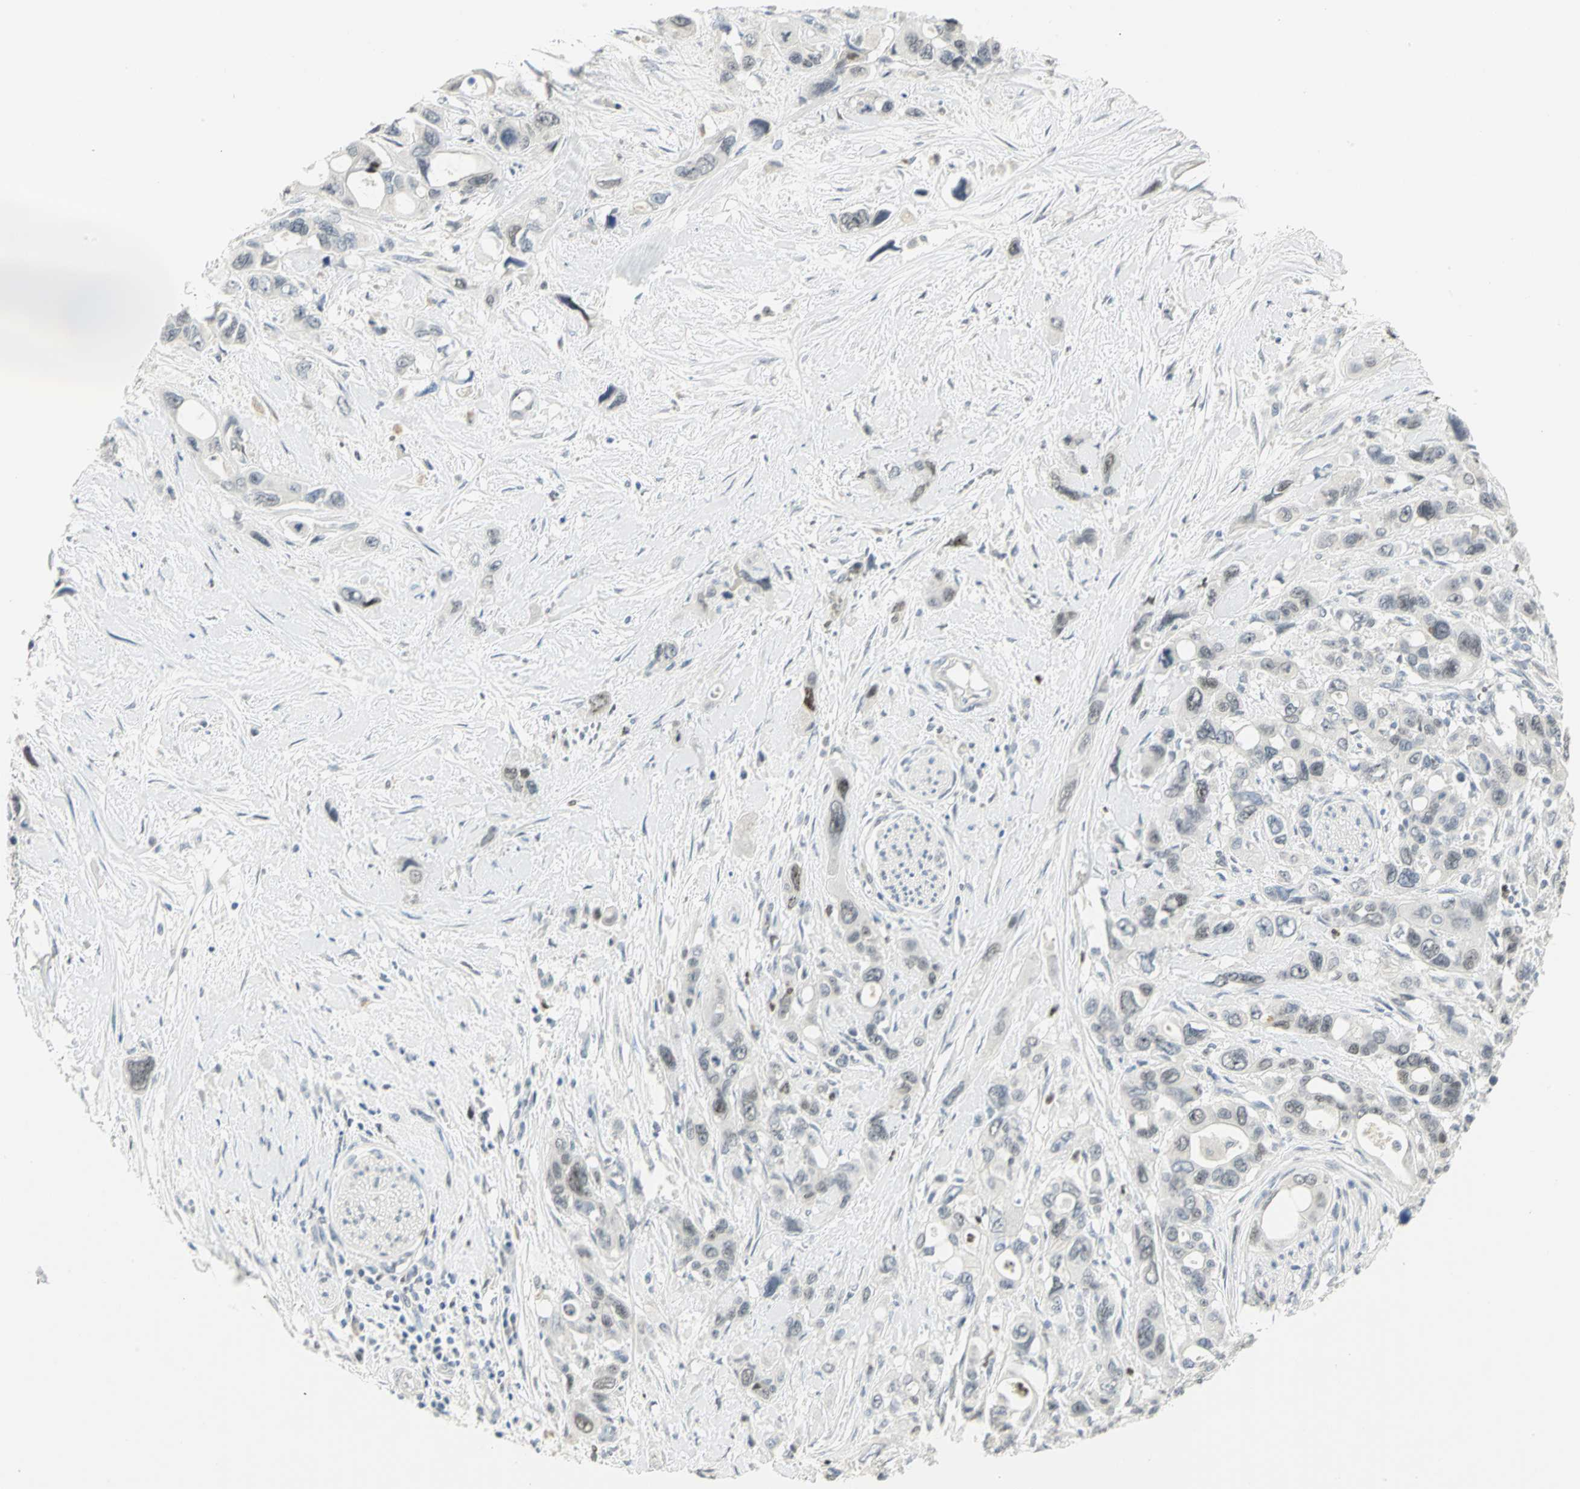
{"staining": {"intensity": "weak", "quantity": "<25%", "location": "nuclear"}, "tissue": "pancreatic cancer", "cell_type": "Tumor cells", "image_type": "cancer", "snomed": [{"axis": "morphology", "description": "Adenocarcinoma, NOS"}, {"axis": "topography", "description": "Pancreas"}], "caption": "Tumor cells show no significant expression in adenocarcinoma (pancreatic). Nuclei are stained in blue.", "gene": "BCL6", "patient": {"sex": "male", "age": 46}}